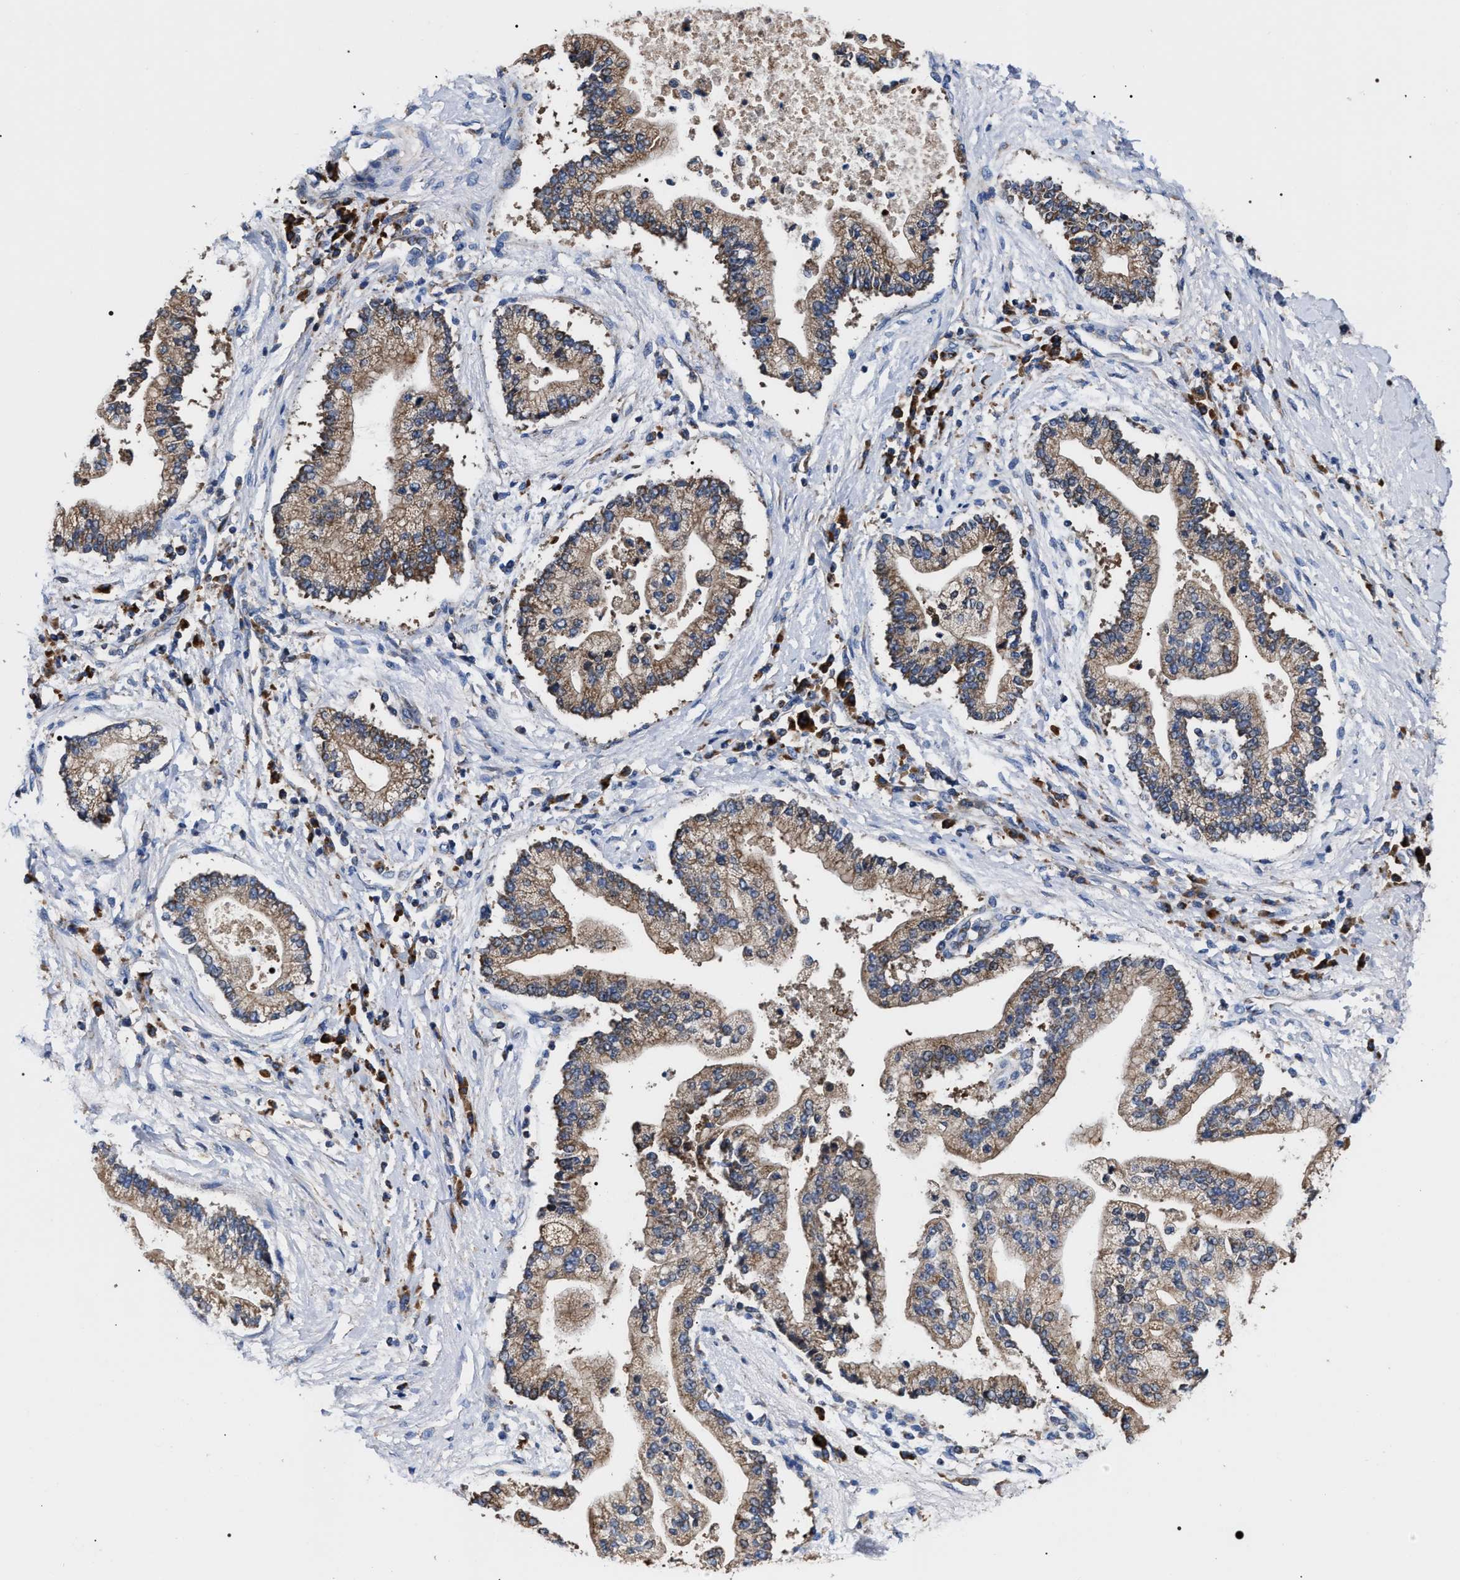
{"staining": {"intensity": "moderate", "quantity": ">75%", "location": "cytoplasmic/membranous"}, "tissue": "liver cancer", "cell_type": "Tumor cells", "image_type": "cancer", "snomed": [{"axis": "morphology", "description": "Cholangiocarcinoma"}, {"axis": "topography", "description": "Liver"}], "caption": "Liver cancer stained with a brown dye exhibits moderate cytoplasmic/membranous positive expression in approximately >75% of tumor cells.", "gene": "MACC1", "patient": {"sex": "male", "age": 50}}